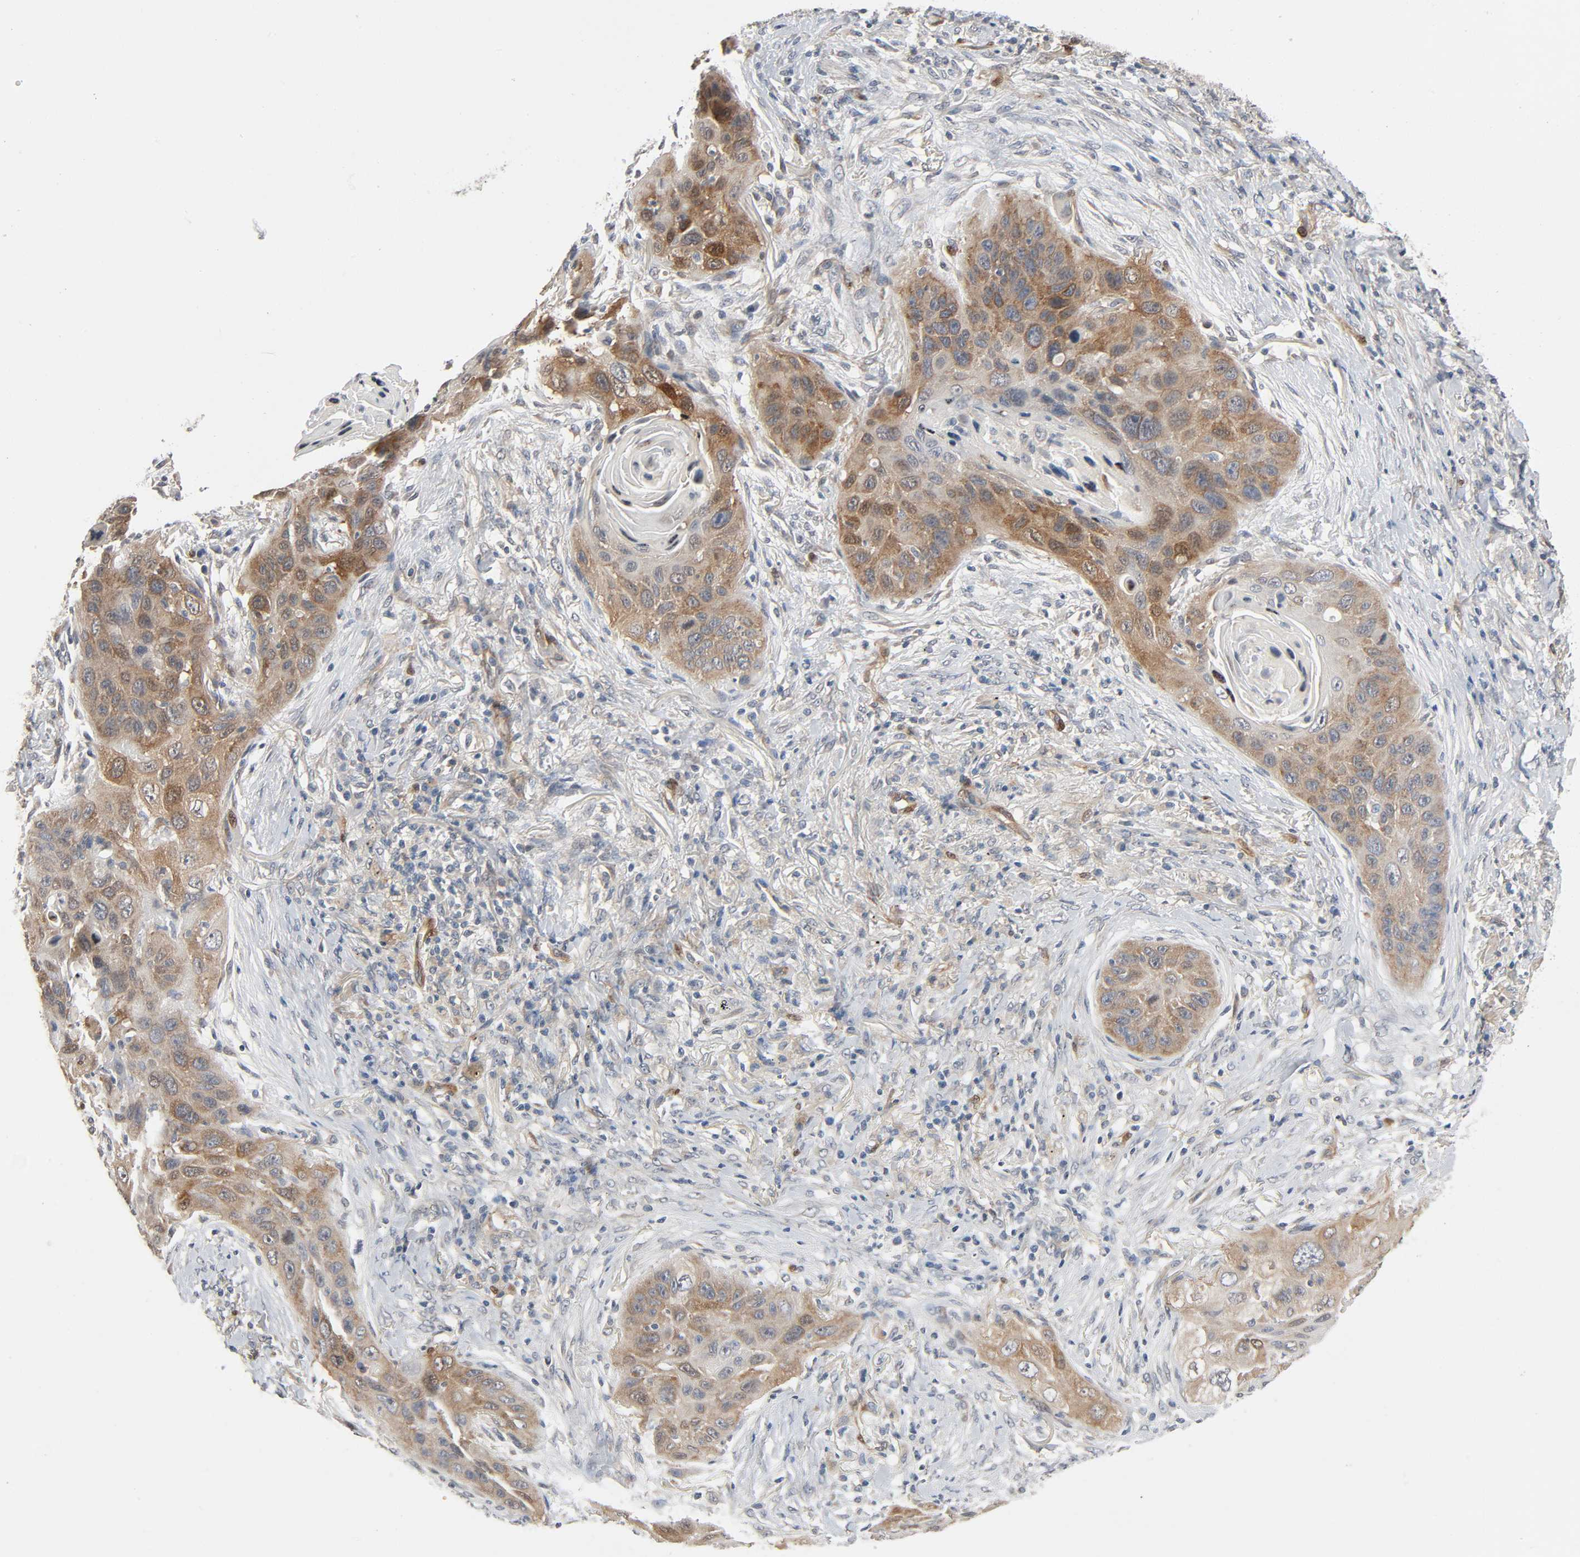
{"staining": {"intensity": "moderate", "quantity": ">75%", "location": "cytoplasmic/membranous"}, "tissue": "lung cancer", "cell_type": "Tumor cells", "image_type": "cancer", "snomed": [{"axis": "morphology", "description": "Squamous cell carcinoma, NOS"}, {"axis": "topography", "description": "Lung"}], "caption": "Immunohistochemistry (IHC) staining of lung squamous cell carcinoma, which demonstrates medium levels of moderate cytoplasmic/membranous positivity in approximately >75% of tumor cells indicating moderate cytoplasmic/membranous protein expression. The staining was performed using DAB (3,3'-diaminobenzidine) (brown) for protein detection and nuclei were counterstained in hematoxylin (blue).", "gene": "PTK2", "patient": {"sex": "female", "age": 67}}